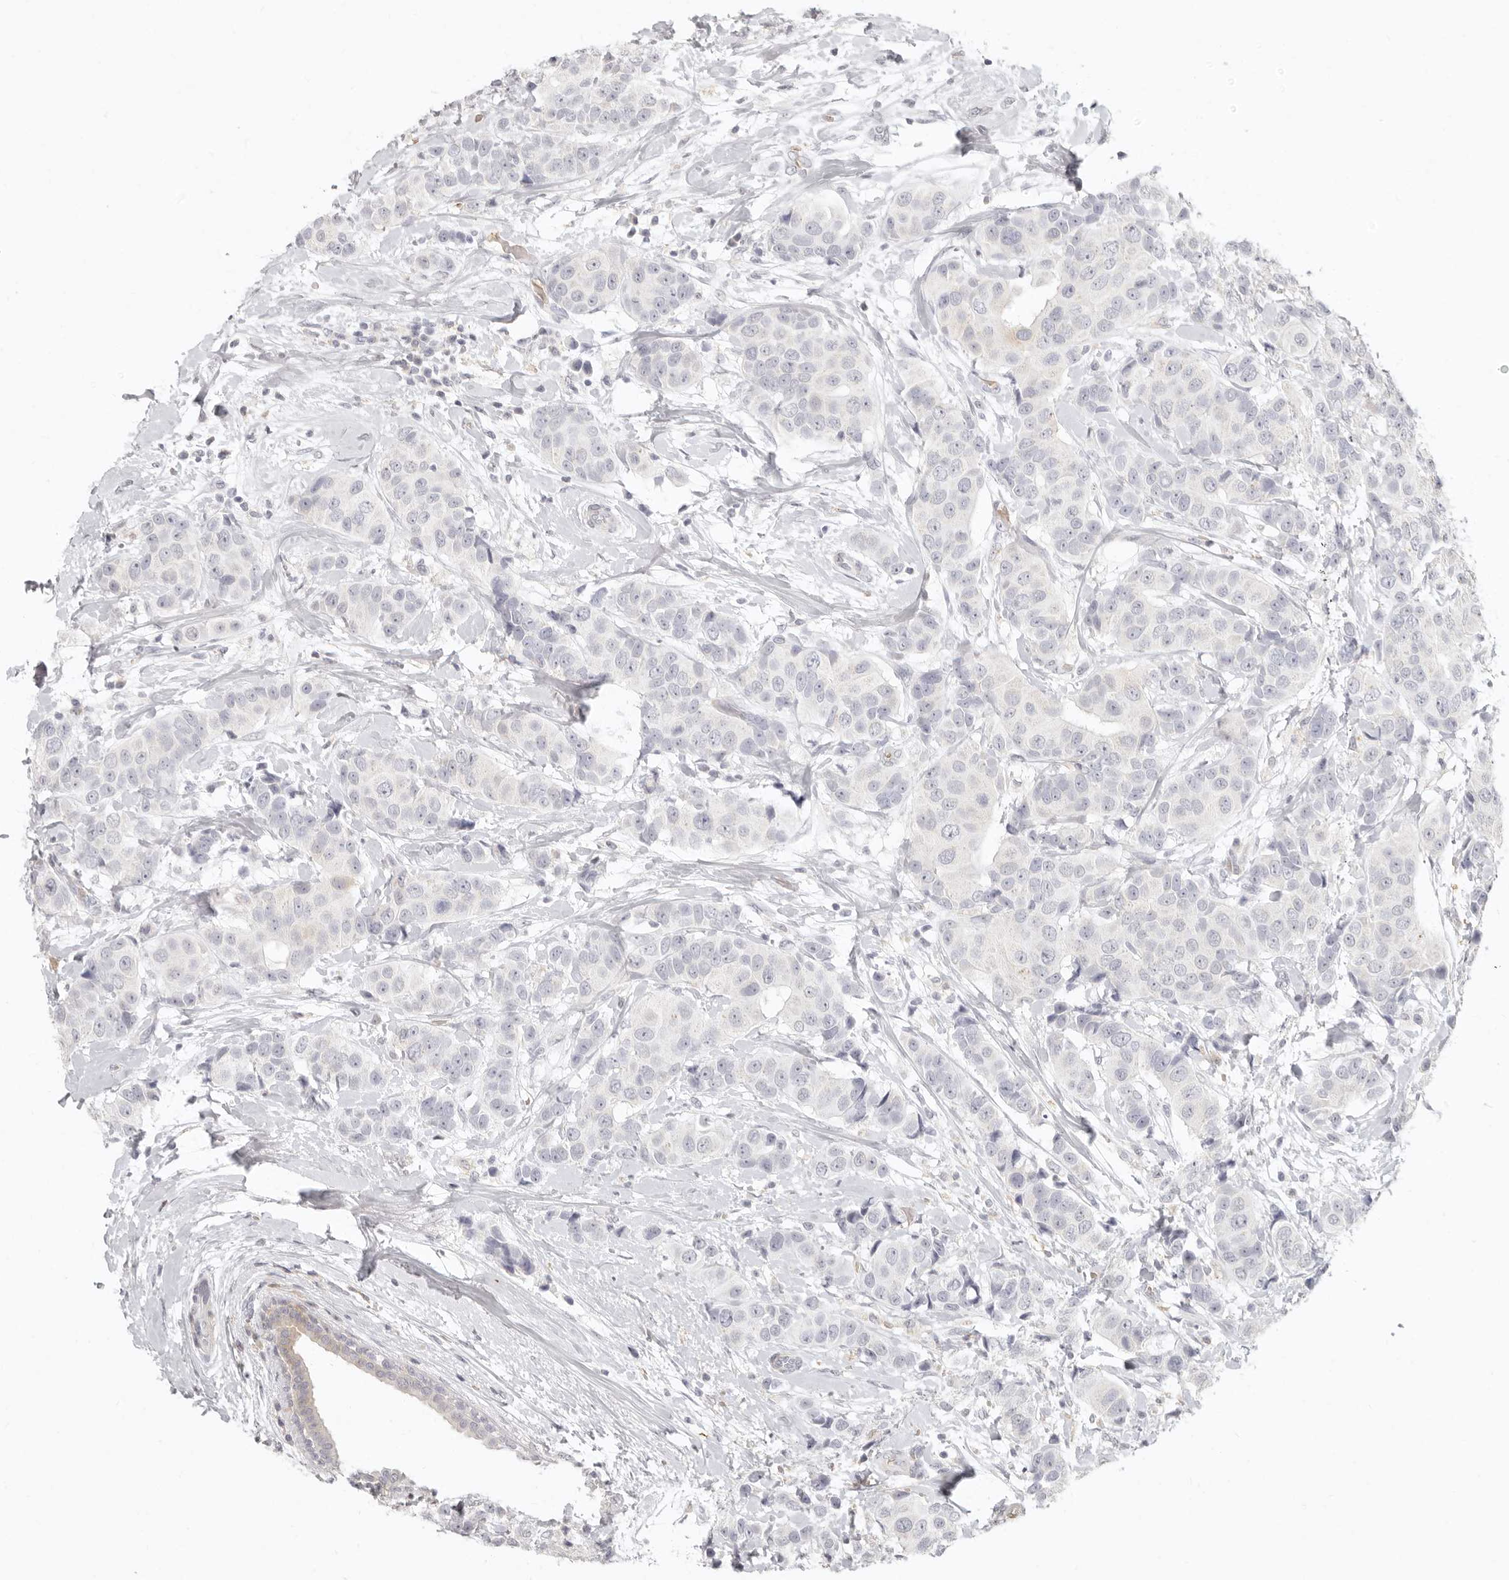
{"staining": {"intensity": "negative", "quantity": "none", "location": "none"}, "tissue": "breast cancer", "cell_type": "Tumor cells", "image_type": "cancer", "snomed": [{"axis": "morphology", "description": "Normal tissue, NOS"}, {"axis": "morphology", "description": "Duct carcinoma"}, {"axis": "topography", "description": "Breast"}], "caption": "Immunohistochemistry of intraductal carcinoma (breast) reveals no positivity in tumor cells. (DAB immunohistochemistry with hematoxylin counter stain).", "gene": "NIBAN1", "patient": {"sex": "female", "age": 39}}